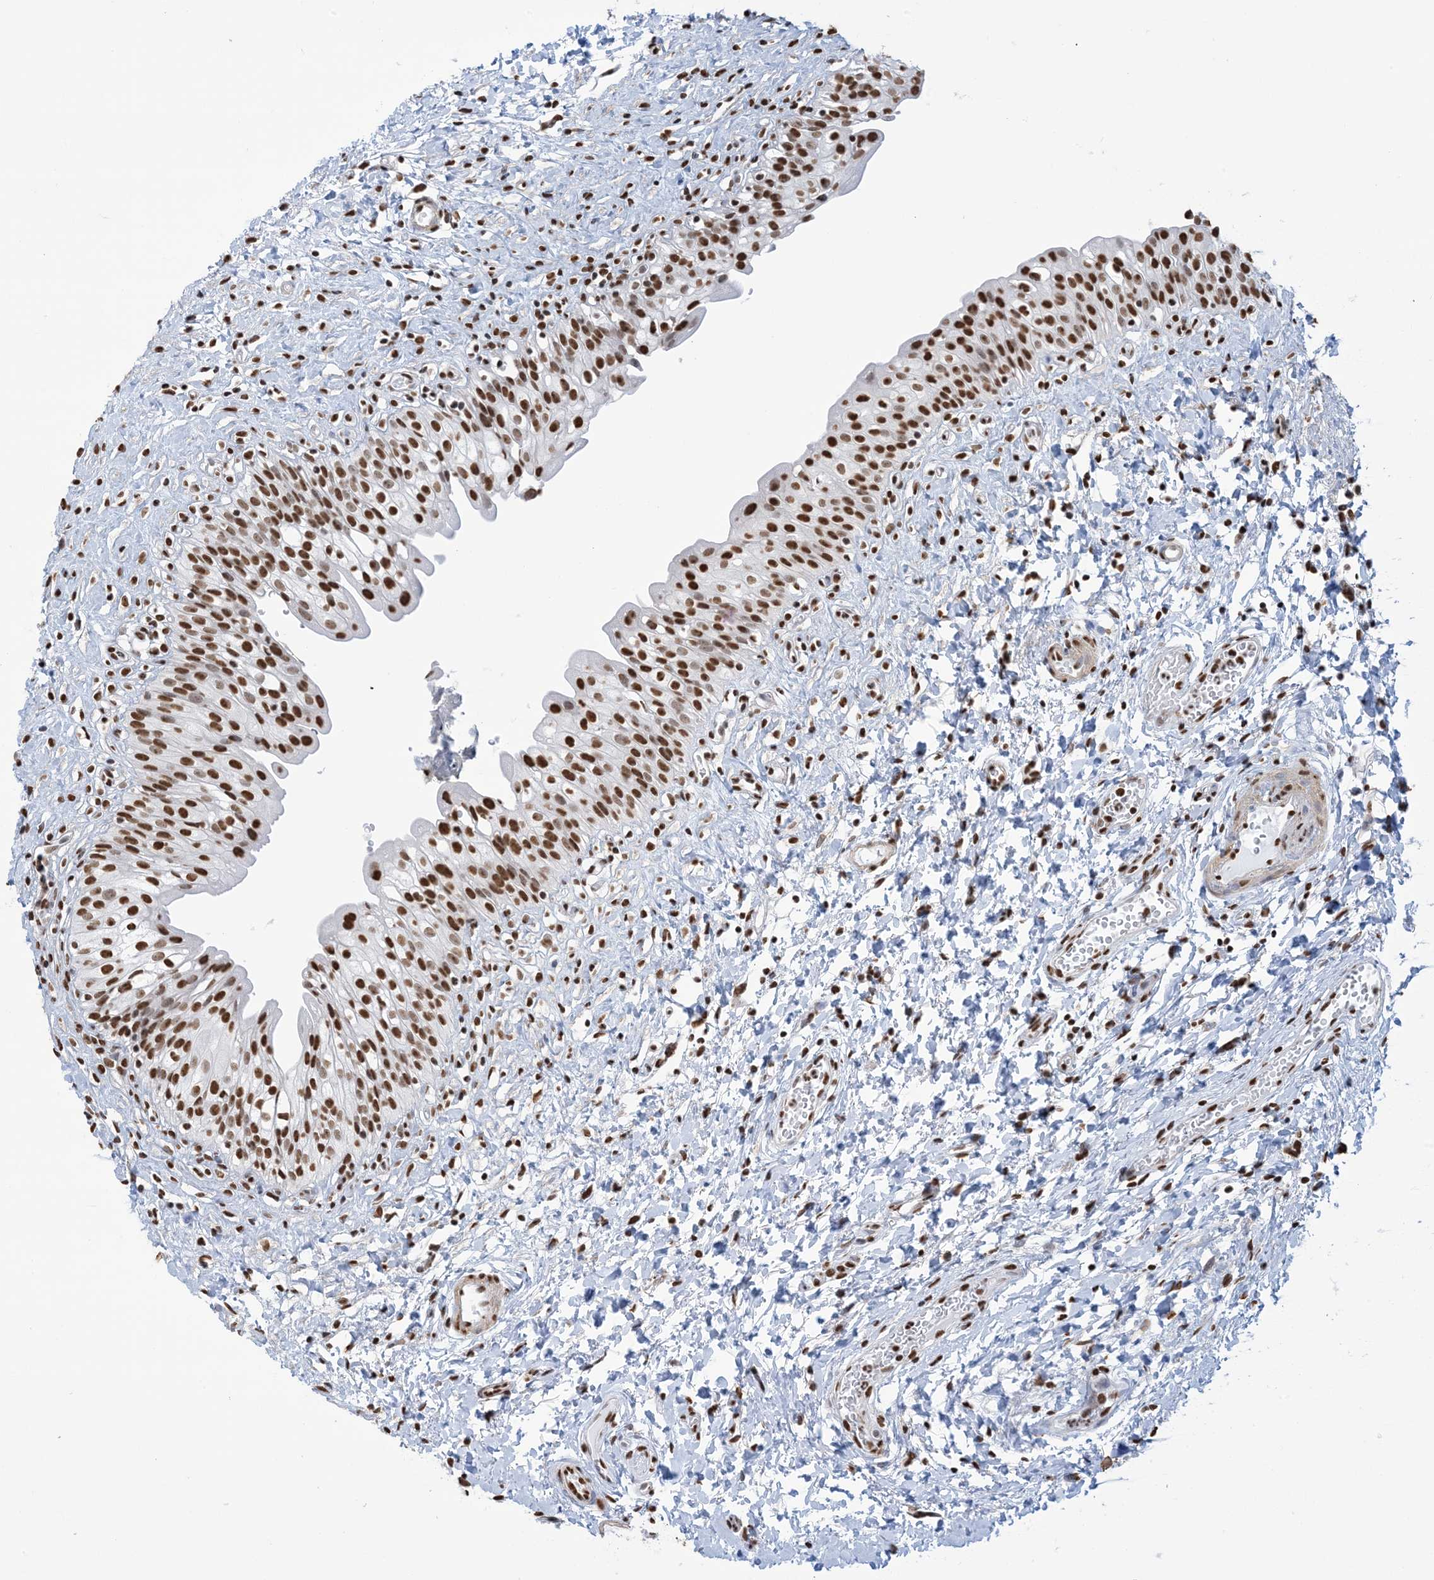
{"staining": {"intensity": "strong", "quantity": ">75%", "location": "nuclear"}, "tissue": "urinary bladder", "cell_type": "Urothelial cells", "image_type": "normal", "snomed": [{"axis": "morphology", "description": "Normal tissue, NOS"}, {"axis": "topography", "description": "Urinary bladder"}], "caption": "Urinary bladder stained with a brown dye exhibits strong nuclear positive staining in approximately >75% of urothelial cells.", "gene": "ZNF792", "patient": {"sex": "male", "age": 51}}